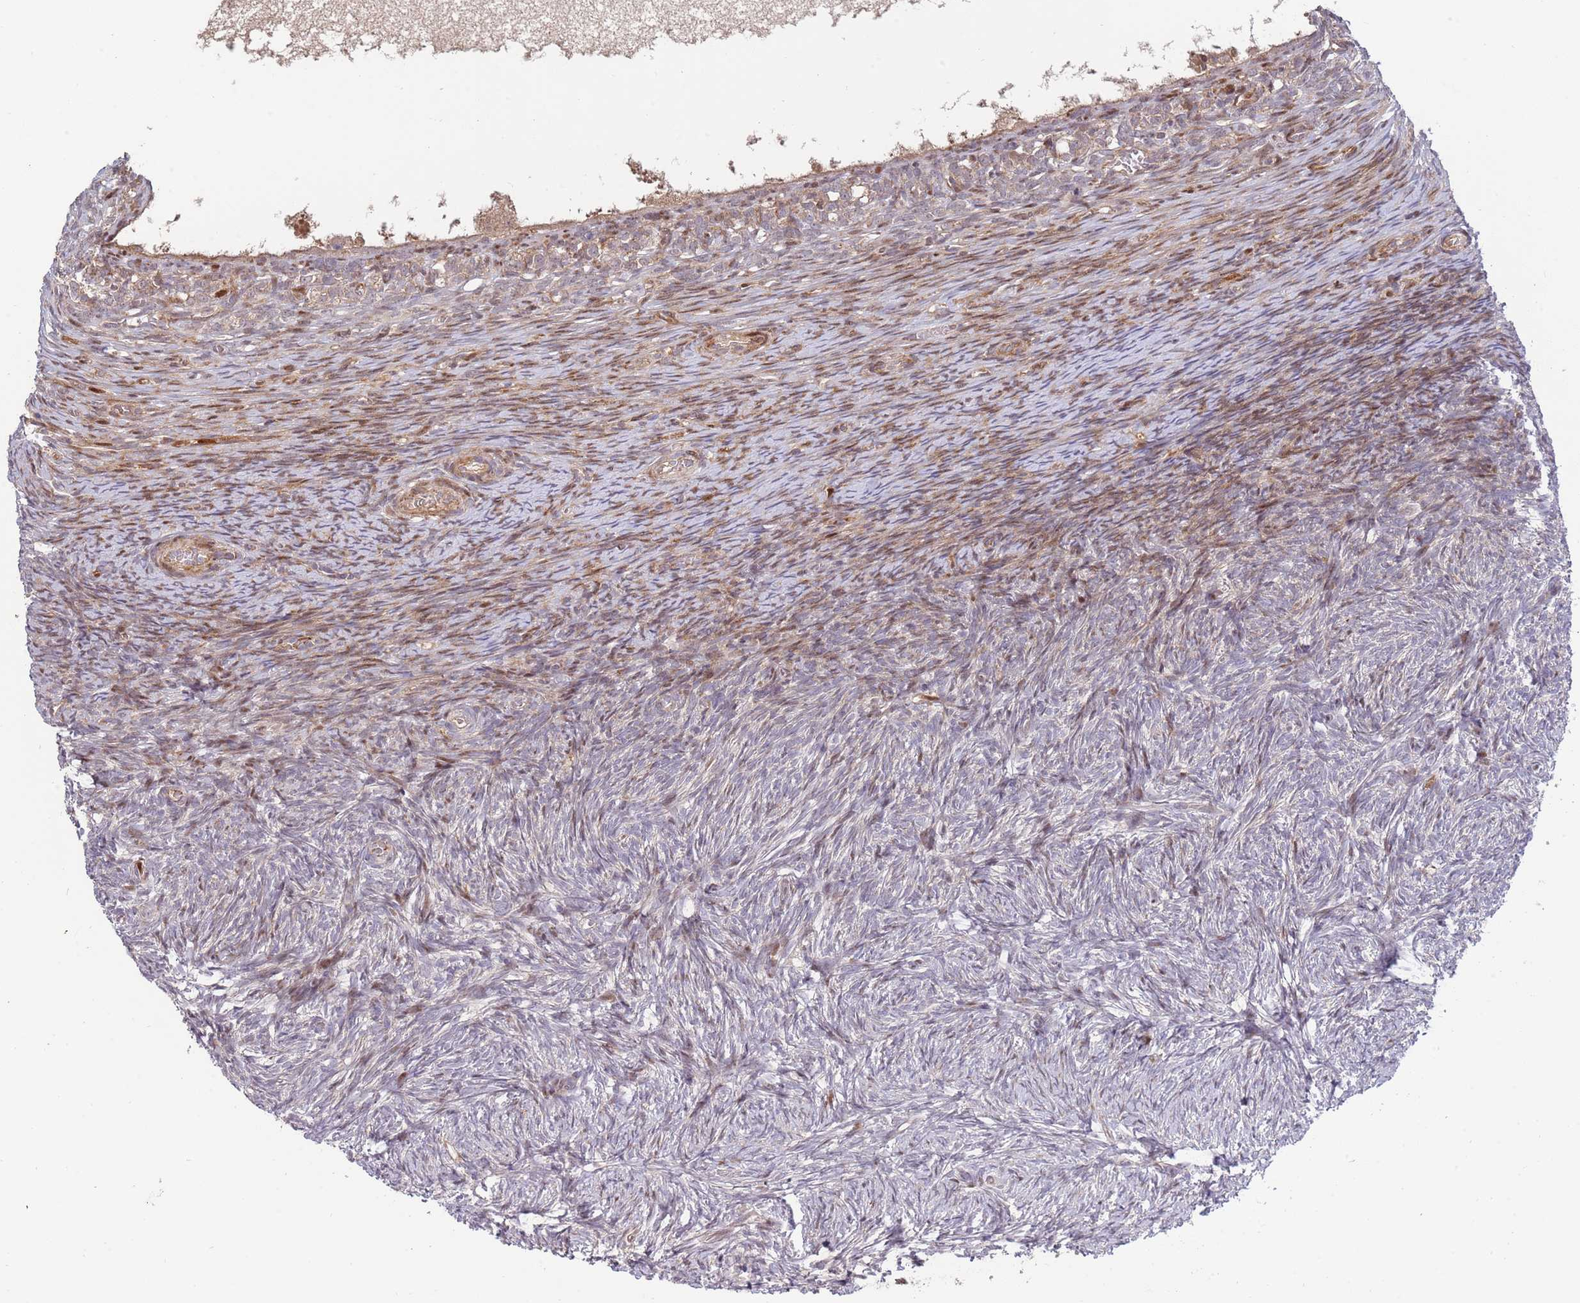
{"staining": {"intensity": "moderate", "quantity": "<25%", "location": "nuclear"}, "tissue": "ovary", "cell_type": "Ovarian stroma cells", "image_type": "normal", "snomed": [{"axis": "morphology", "description": "Normal tissue, NOS"}, {"axis": "topography", "description": "Ovary"}], "caption": "Protein analysis of benign ovary displays moderate nuclear staining in about <25% of ovarian stroma cells.", "gene": "SYNDIG1L", "patient": {"sex": "female", "age": 39}}